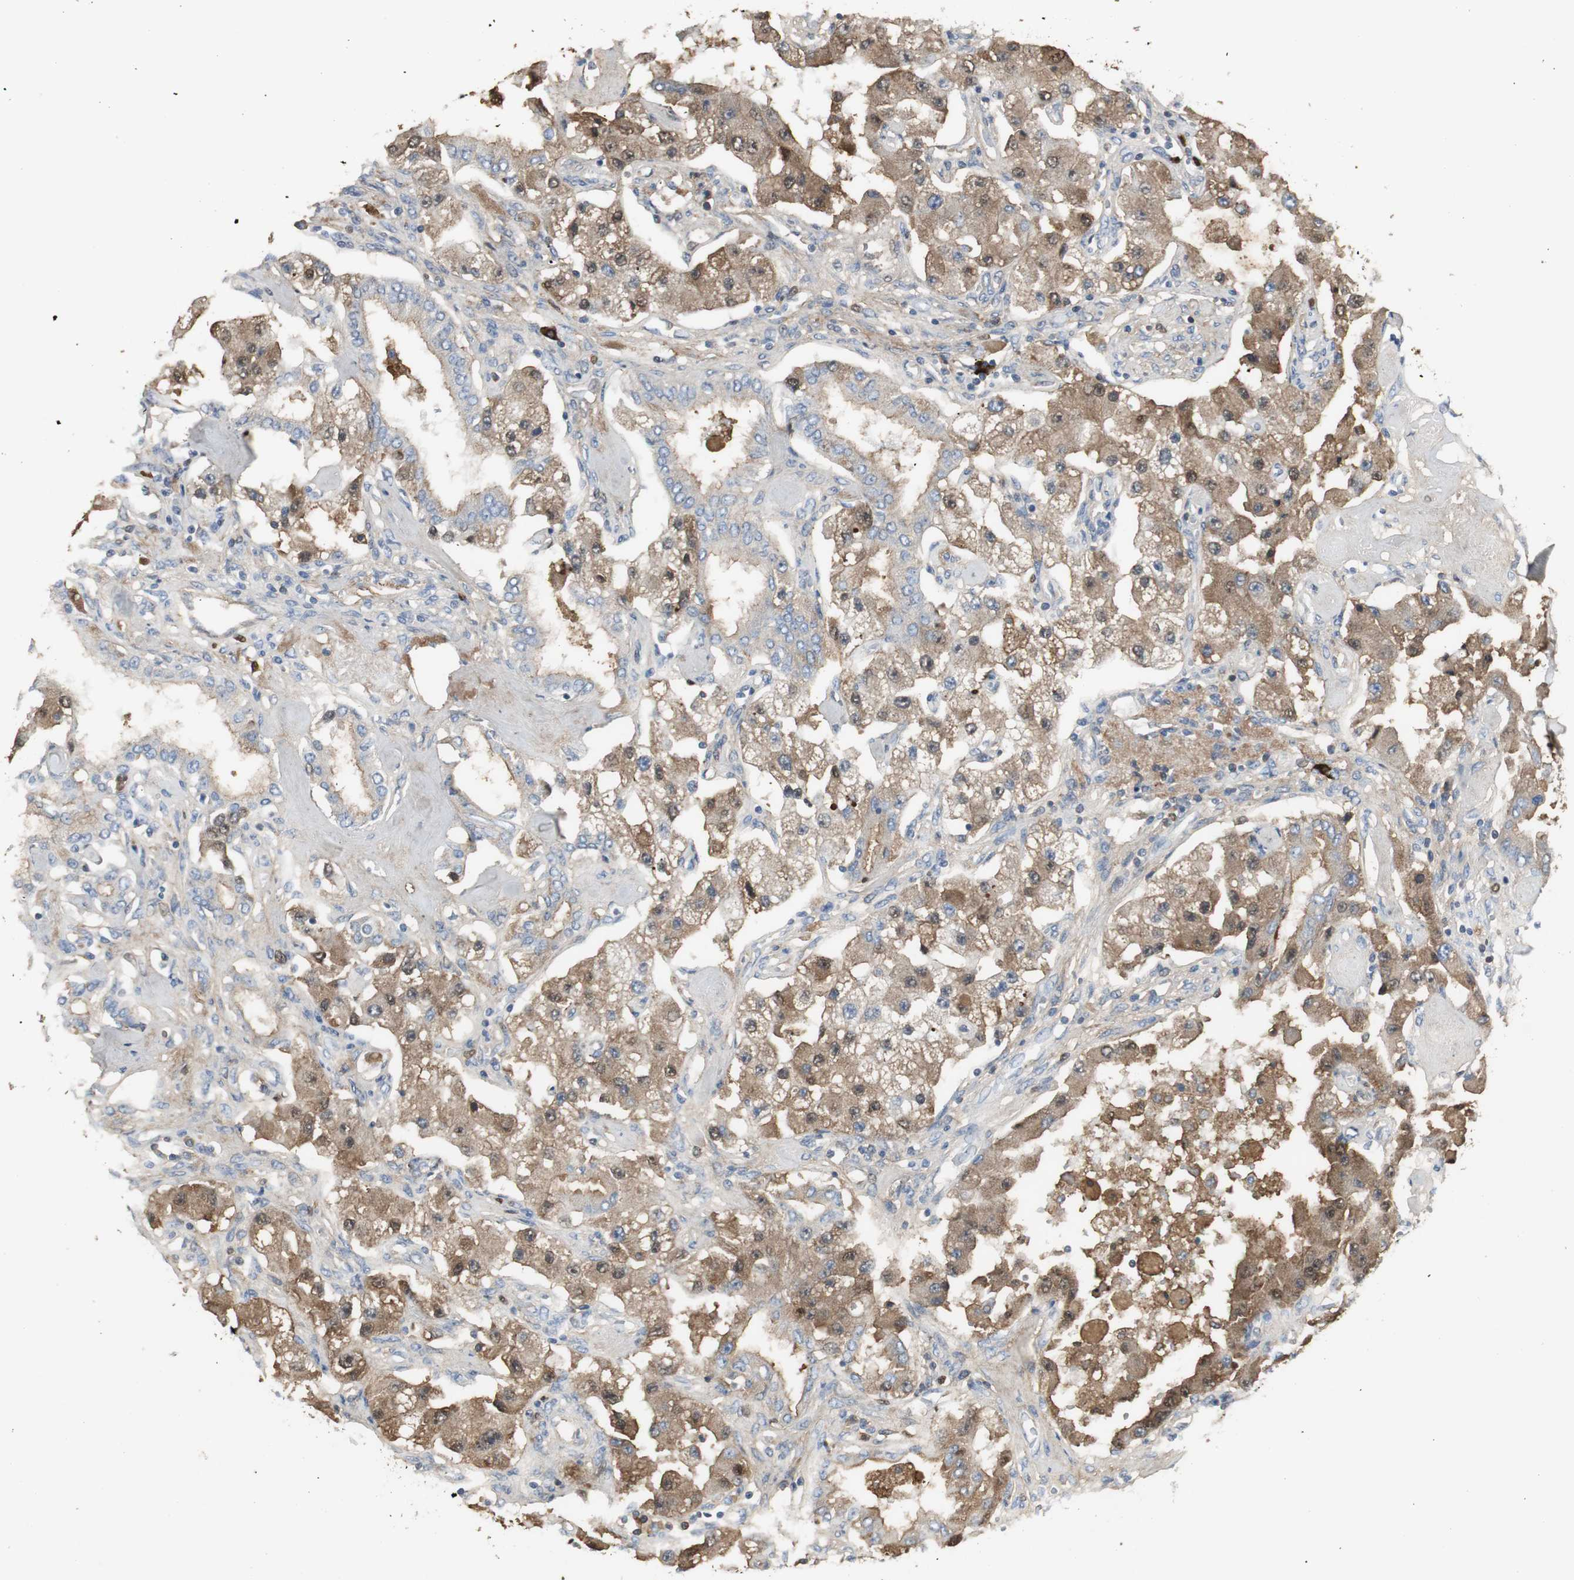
{"staining": {"intensity": "weak", "quantity": "25%-75%", "location": "cytoplasmic/membranous"}, "tissue": "carcinoid", "cell_type": "Tumor cells", "image_type": "cancer", "snomed": [{"axis": "morphology", "description": "Carcinoid, malignant, NOS"}, {"axis": "topography", "description": "Pancreas"}], "caption": "The micrograph shows a brown stain indicating the presence of a protein in the cytoplasmic/membranous of tumor cells in carcinoid (malignant).", "gene": "IGHA1", "patient": {"sex": "male", "age": 41}}